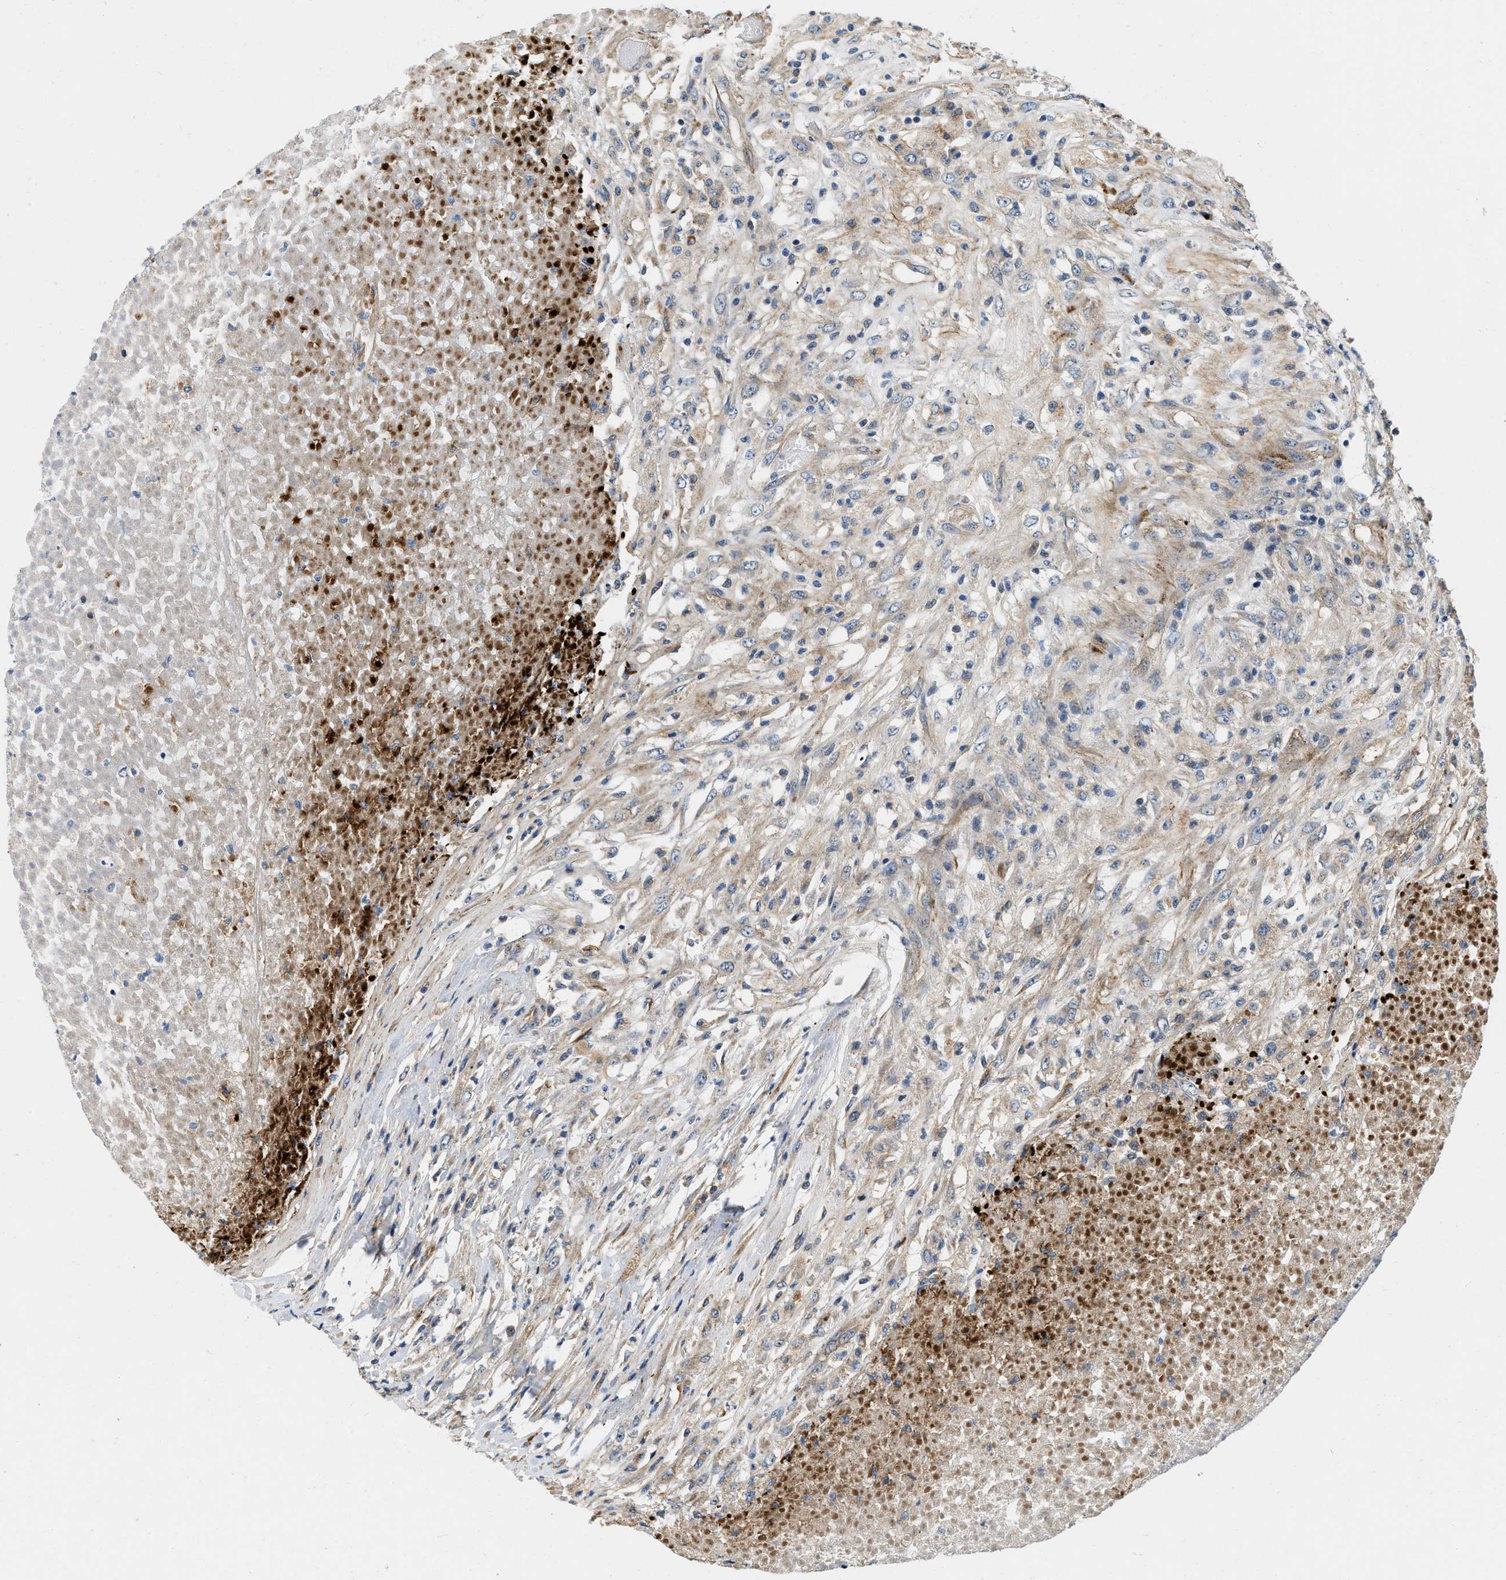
{"staining": {"intensity": "weak", "quantity": "25%-75%", "location": "cytoplasmic/membranous"}, "tissue": "testis cancer", "cell_type": "Tumor cells", "image_type": "cancer", "snomed": [{"axis": "morphology", "description": "Seminoma, NOS"}, {"axis": "topography", "description": "Testis"}], "caption": "IHC micrograph of human seminoma (testis) stained for a protein (brown), which exhibits low levels of weak cytoplasmic/membranous staining in approximately 25%-75% of tumor cells.", "gene": "ZNF599", "patient": {"sex": "male", "age": 59}}